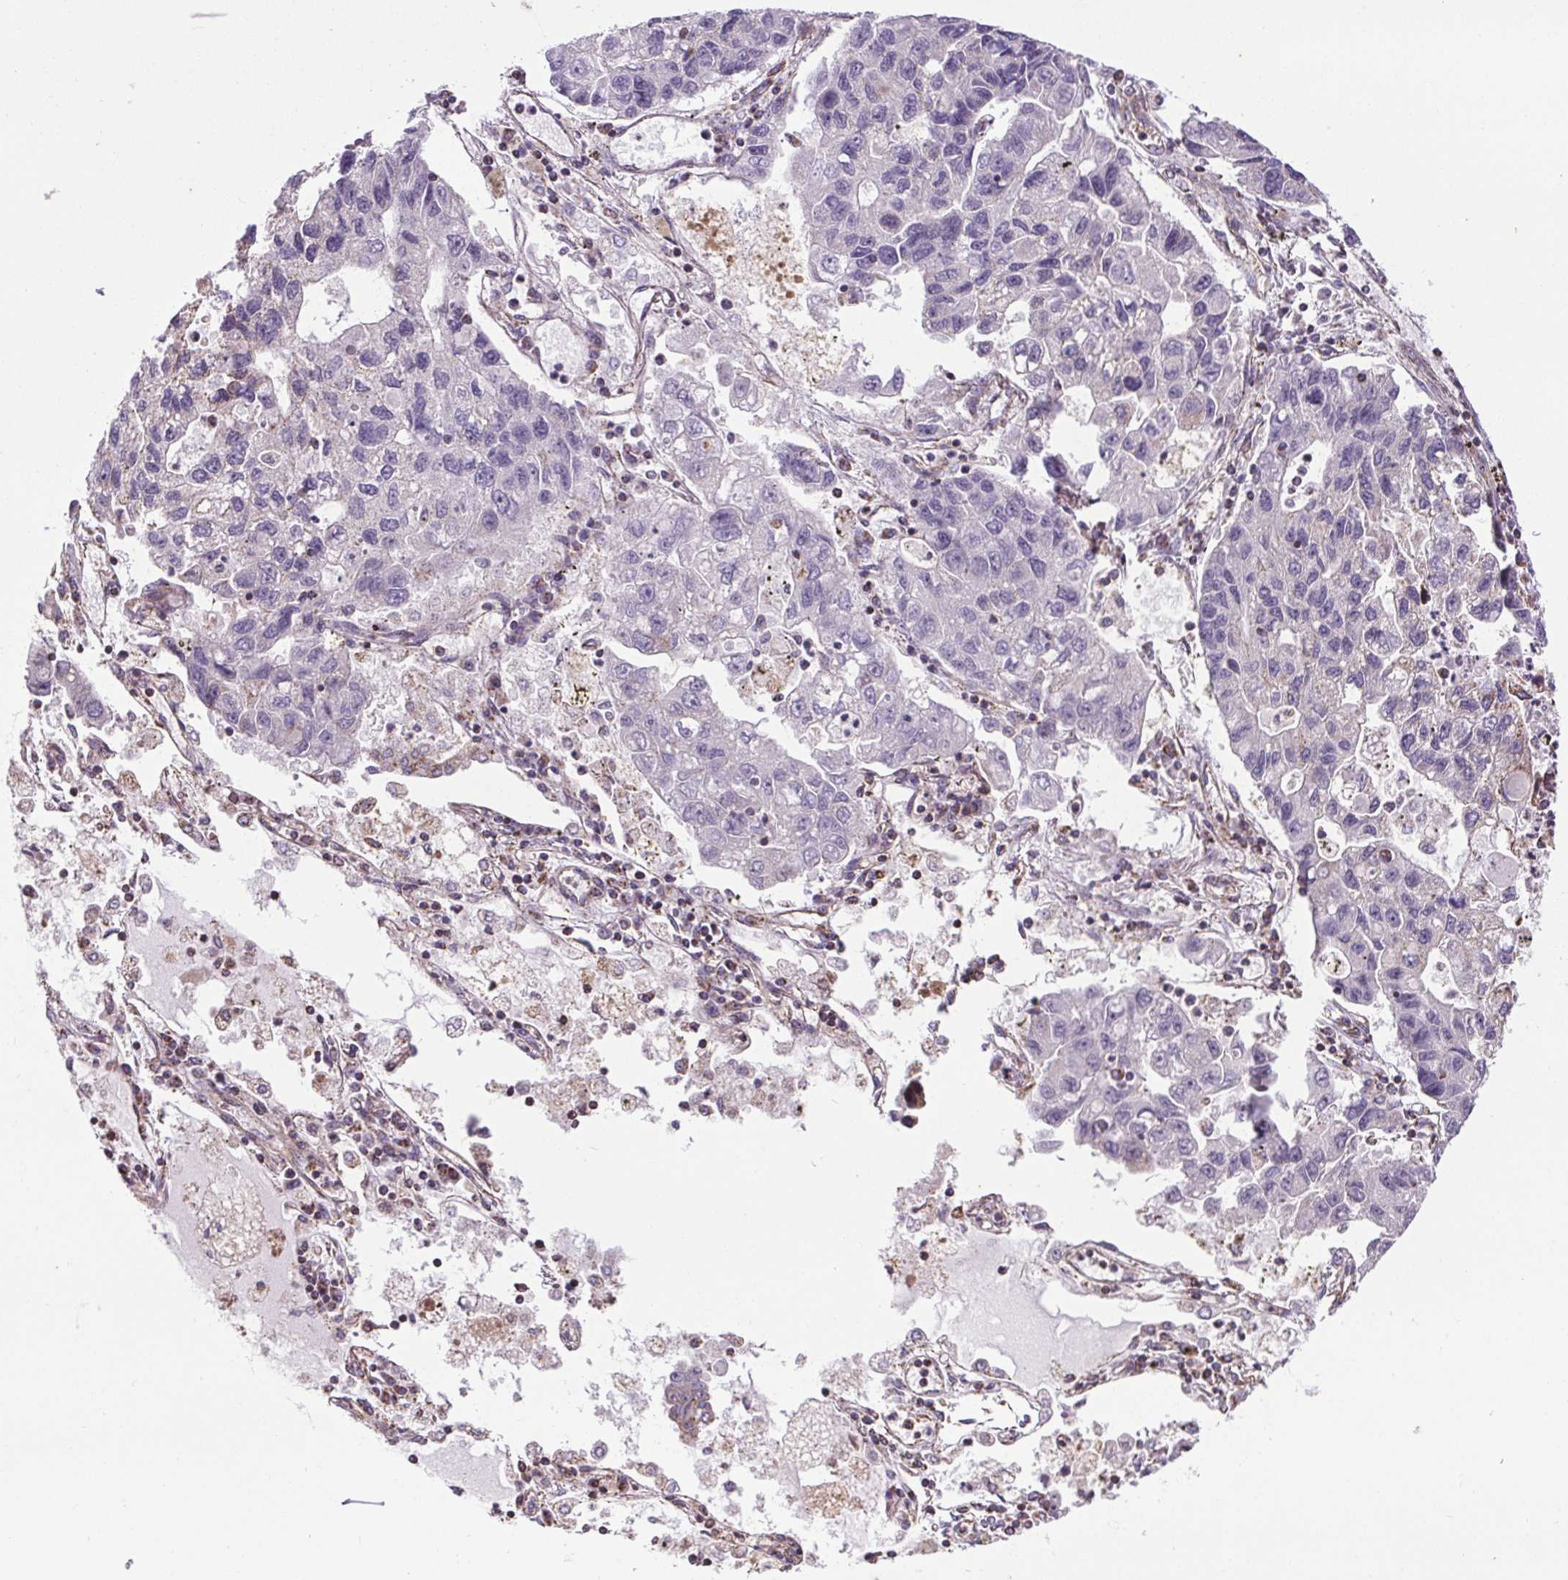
{"staining": {"intensity": "weak", "quantity": "<25%", "location": "cytoplasmic/membranous"}, "tissue": "lung cancer", "cell_type": "Tumor cells", "image_type": "cancer", "snomed": [{"axis": "morphology", "description": "Adenocarcinoma, NOS"}, {"axis": "topography", "description": "Bronchus"}, {"axis": "topography", "description": "Lung"}], "caption": "An image of human lung cancer (adenocarcinoma) is negative for staining in tumor cells. (Stains: DAB IHC with hematoxylin counter stain, Microscopy: brightfield microscopy at high magnification).", "gene": "ZNF548", "patient": {"sex": "female", "age": 51}}